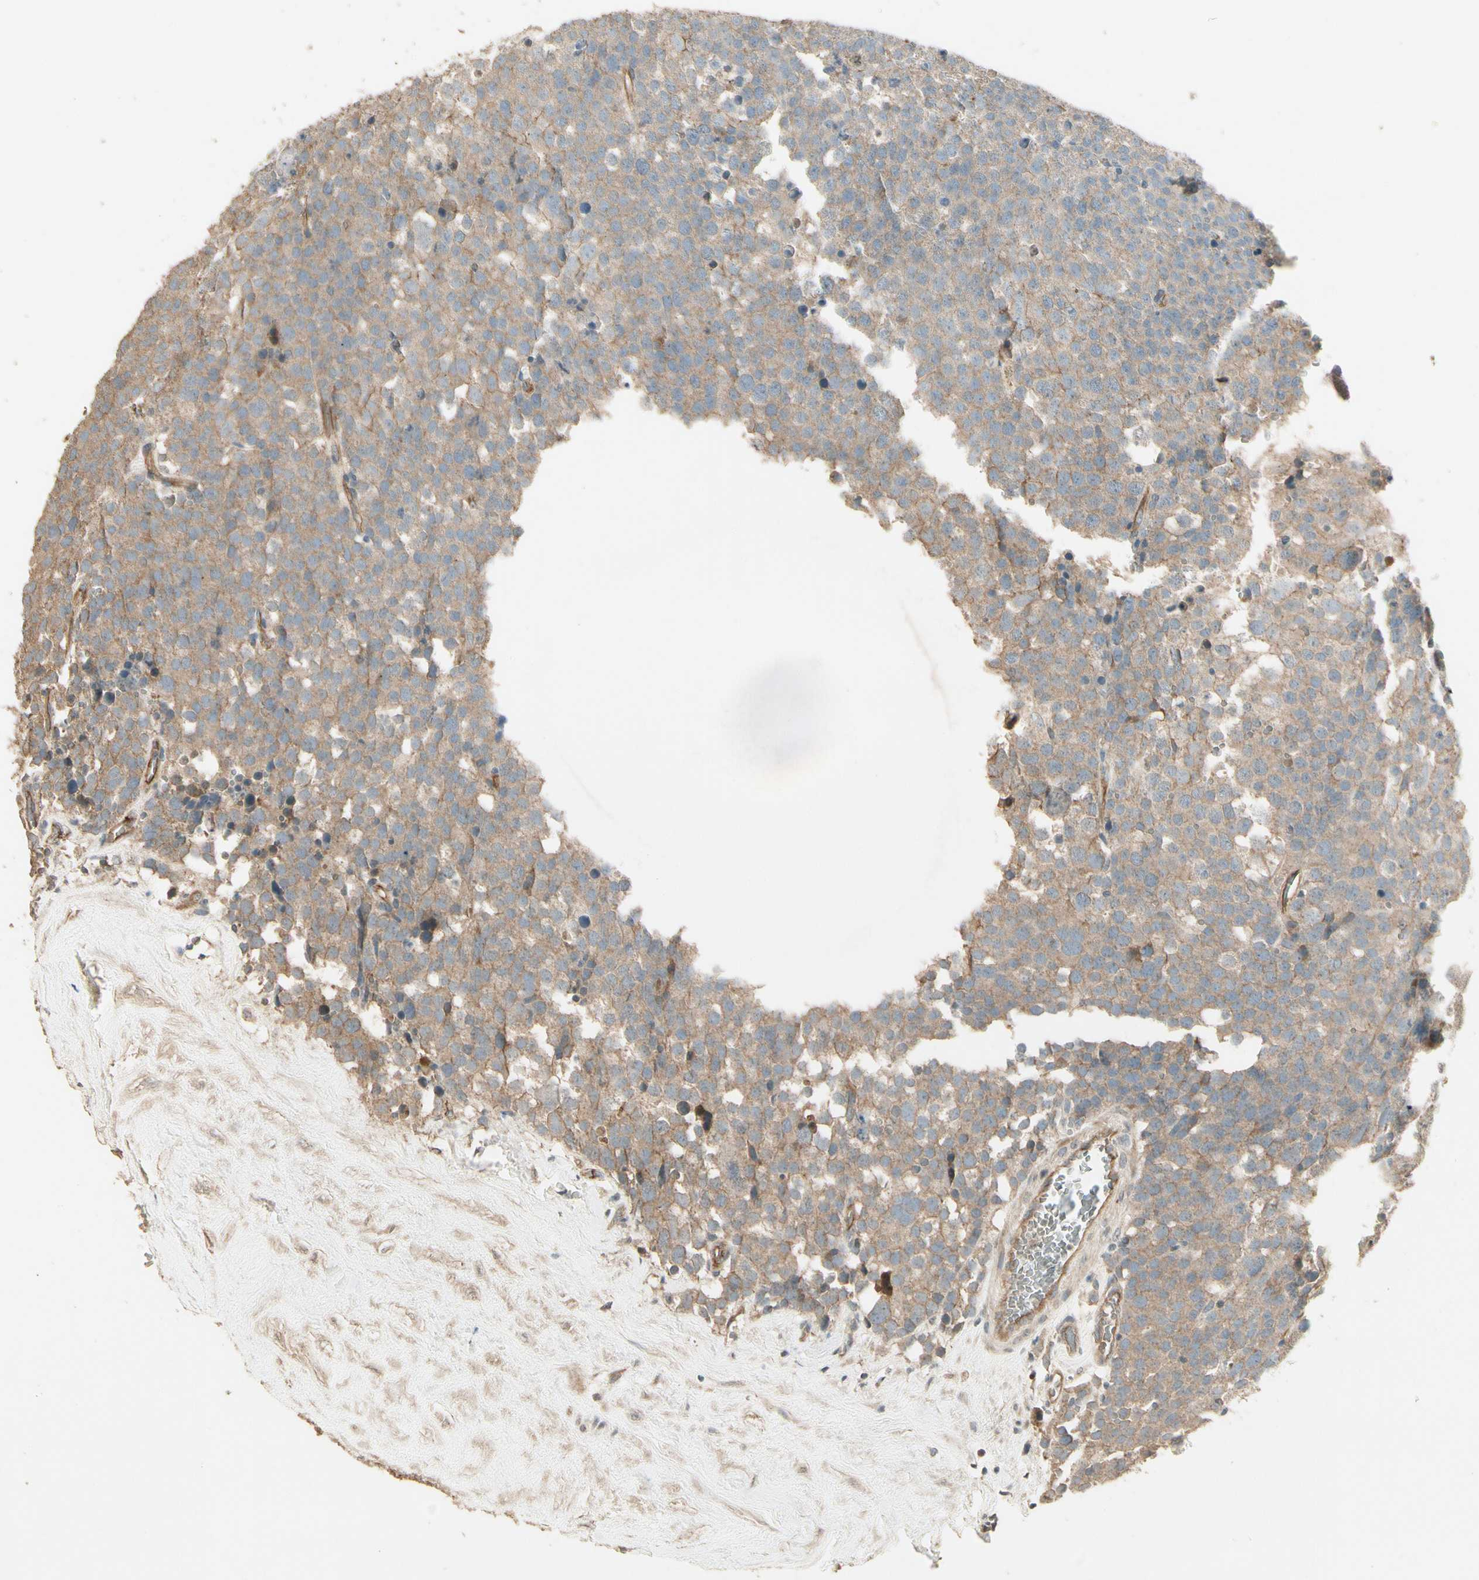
{"staining": {"intensity": "weak", "quantity": ">75%", "location": "cytoplasmic/membranous"}, "tissue": "testis cancer", "cell_type": "Tumor cells", "image_type": "cancer", "snomed": [{"axis": "morphology", "description": "Seminoma, NOS"}, {"axis": "topography", "description": "Testis"}], "caption": "Testis seminoma was stained to show a protein in brown. There is low levels of weak cytoplasmic/membranous staining in approximately >75% of tumor cells.", "gene": "RNF180", "patient": {"sex": "male", "age": 71}}